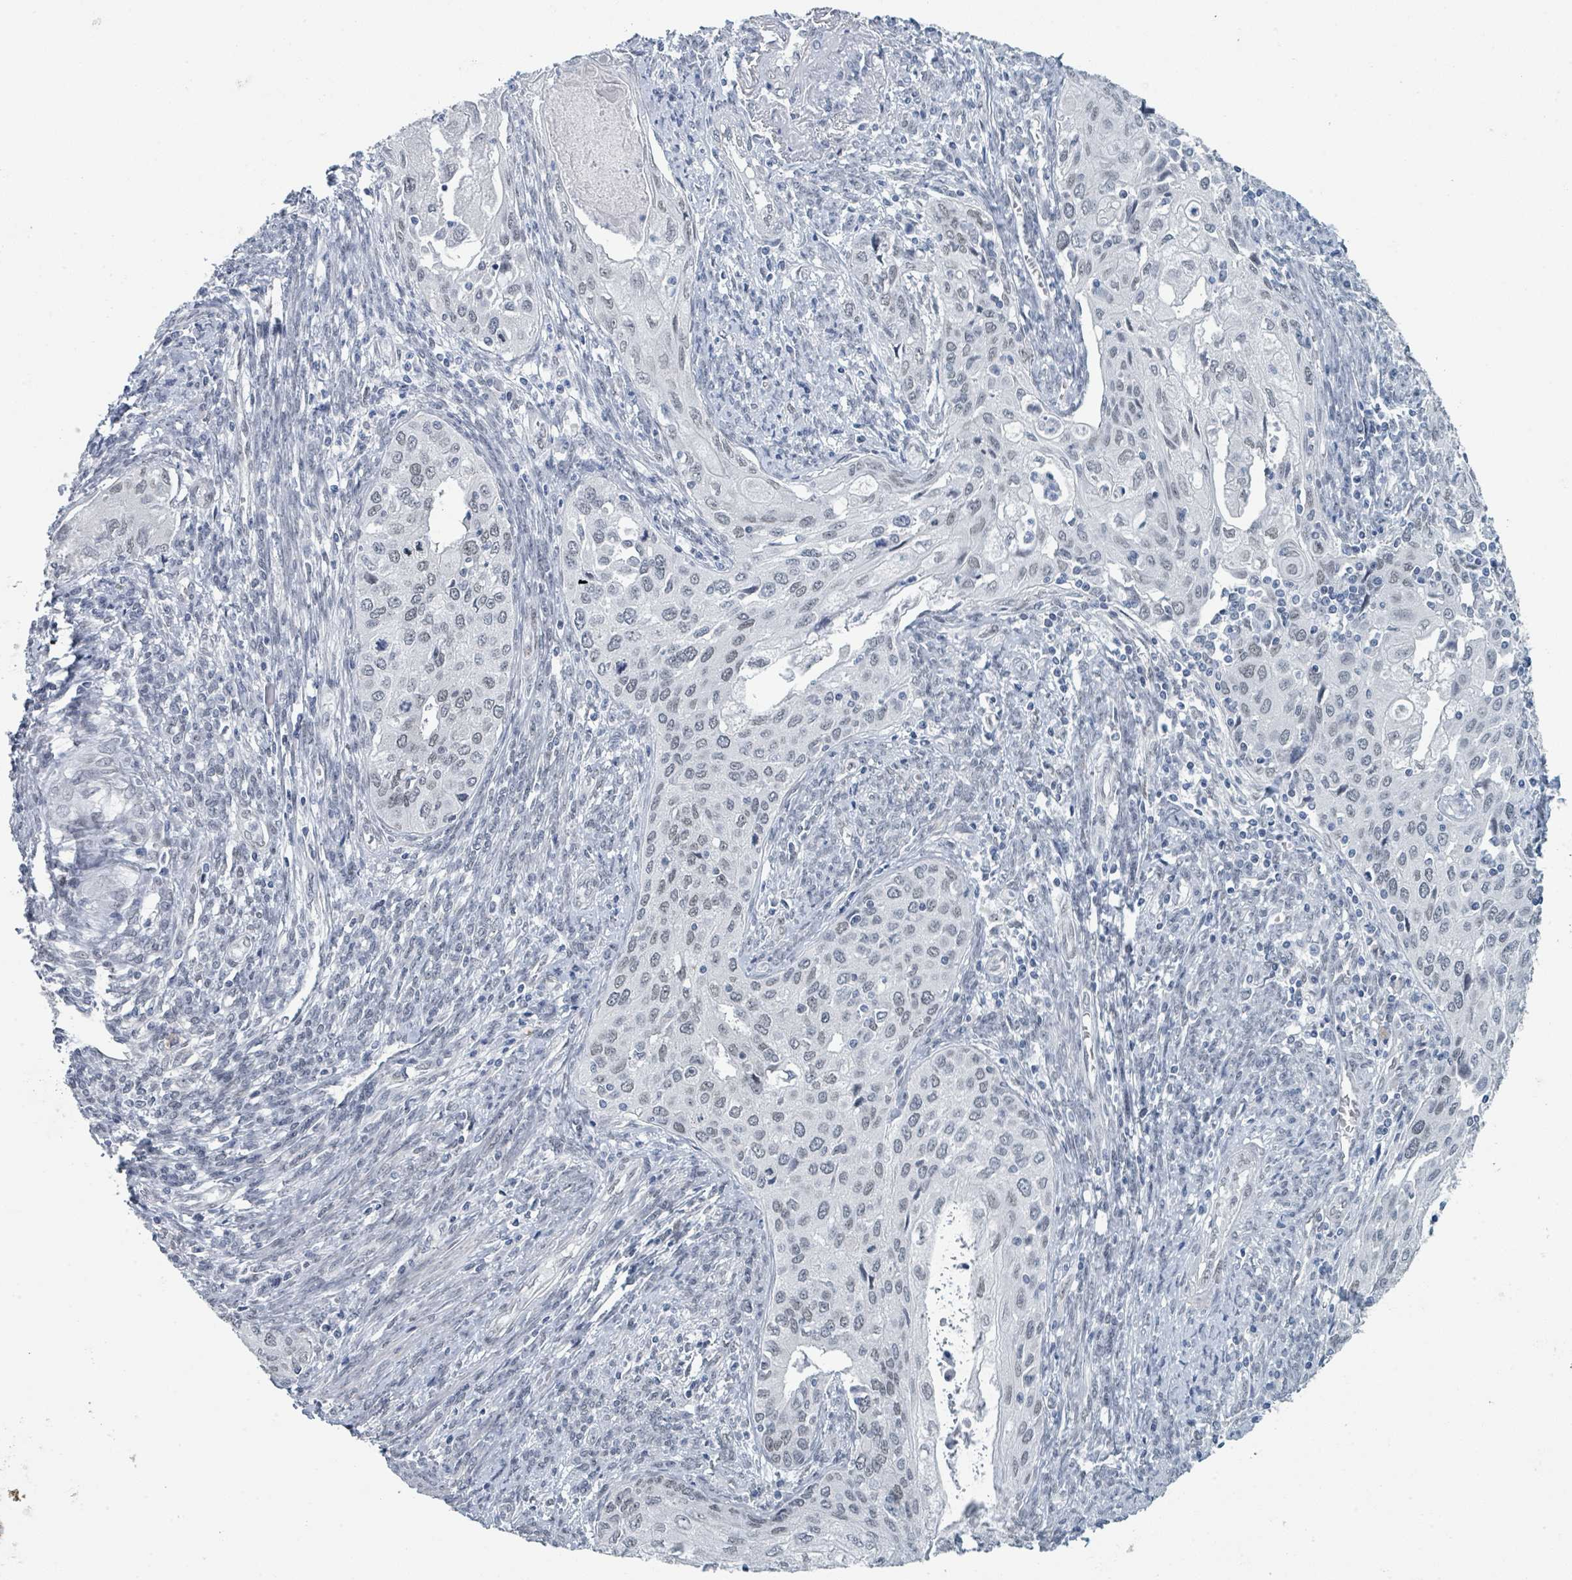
{"staining": {"intensity": "negative", "quantity": "none", "location": "none"}, "tissue": "cervical cancer", "cell_type": "Tumor cells", "image_type": "cancer", "snomed": [{"axis": "morphology", "description": "Squamous cell carcinoma, NOS"}, {"axis": "topography", "description": "Cervix"}], "caption": "The immunohistochemistry image has no significant staining in tumor cells of cervical cancer tissue.", "gene": "EHMT2", "patient": {"sex": "female", "age": 67}}